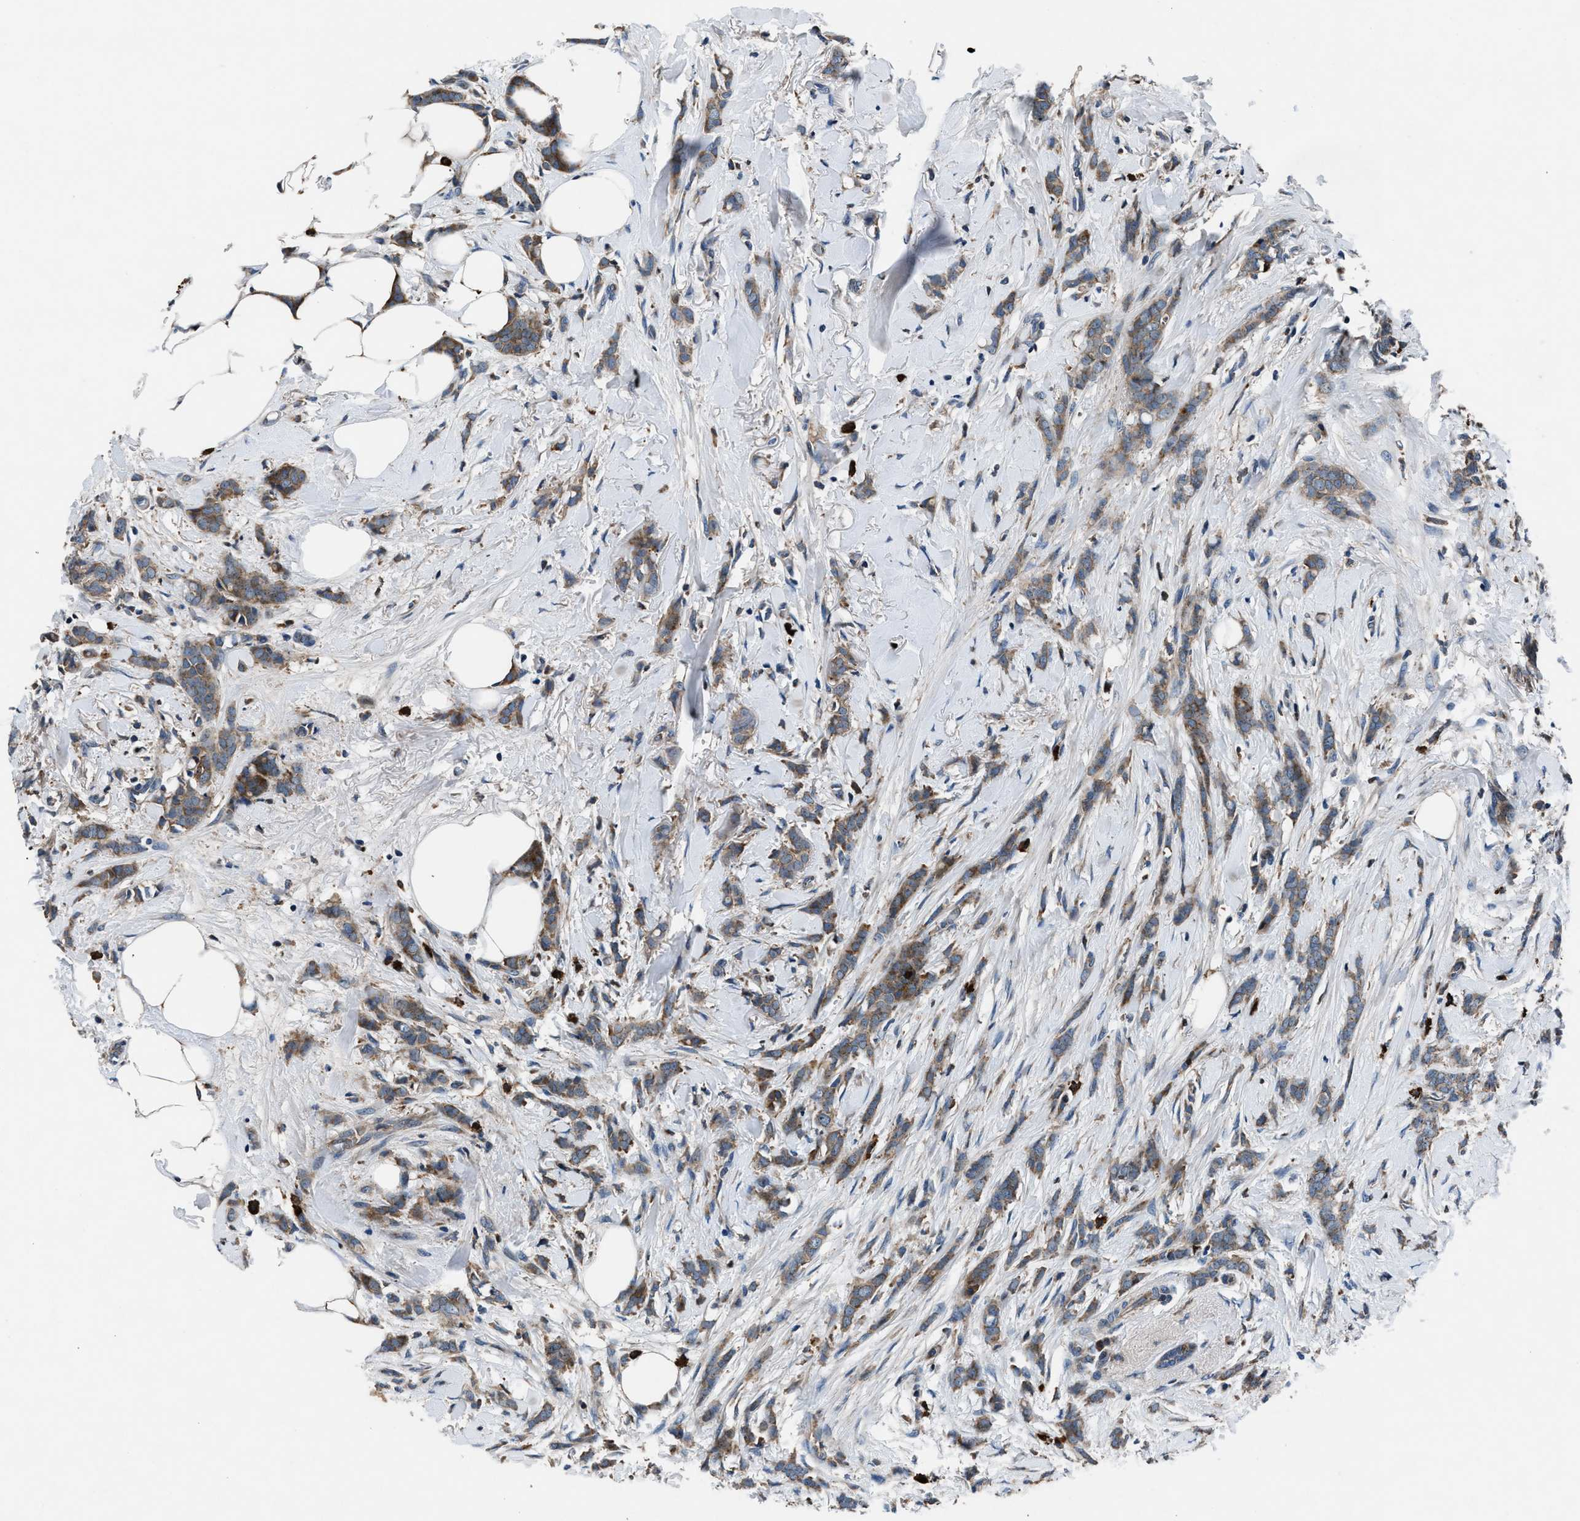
{"staining": {"intensity": "moderate", "quantity": ">75%", "location": "cytoplasmic/membranous"}, "tissue": "breast cancer", "cell_type": "Tumor cells", "image_type": "cancer", "snomed": [{"axis": "morphology", "description": "Lobular carcinoma, in situ"}, {"axis": "morphology", "description": "Lobular carcinoma"}, {"axis": "topography", "description": "Breast"}], "caption": "Immunohistochemical staining of lobular carcinoma in situ (breast) shows medium levels of moderate cytoplasmic/membranous protein positivity in approximately >75% of tumor cells.", "gene": "FAM221A", "patient": {"sex": "female", "age": 41}}